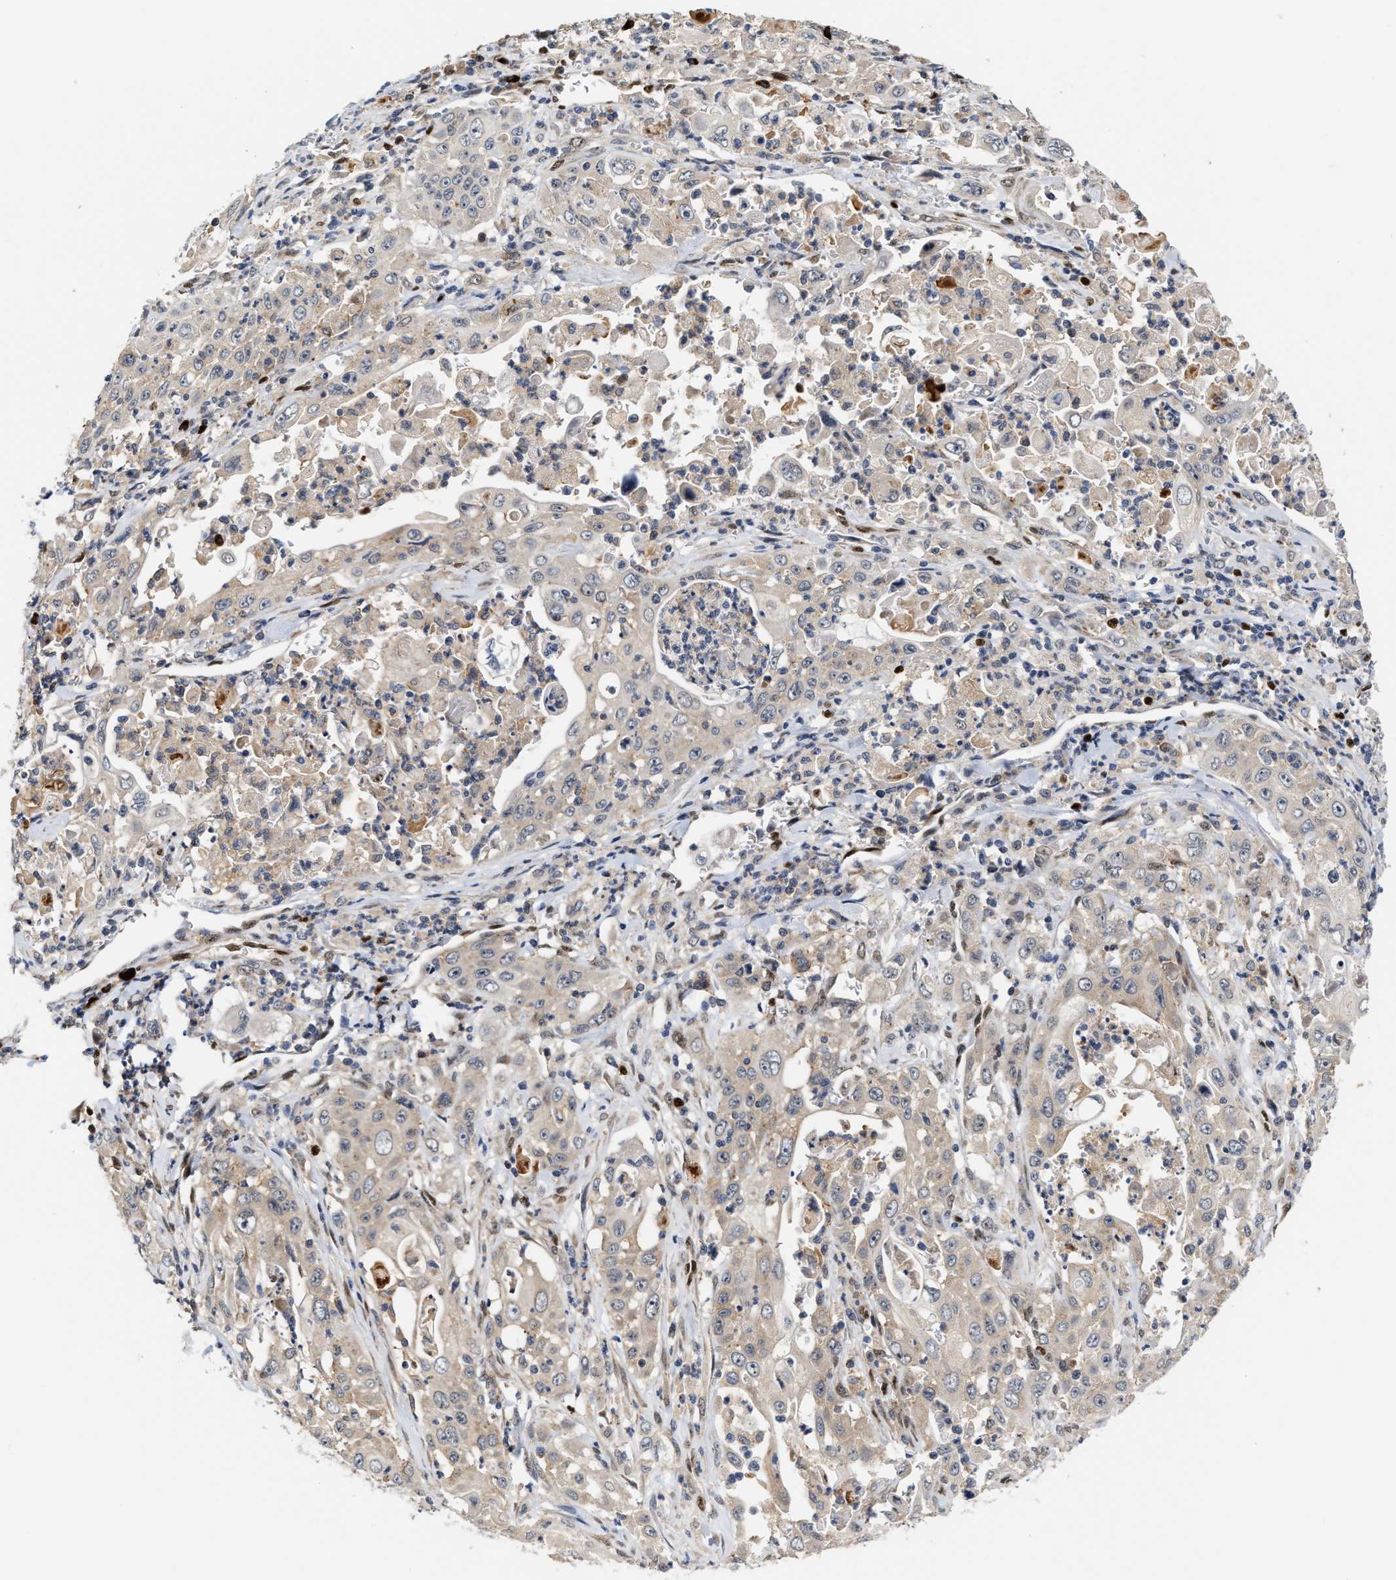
{"staining": {"intensity": "weak", "quantity": "<25%", "location": "cytoplasmic/membranous"}, "tissue": "pancreatic cancer", "cell_type": "Tumor cells", "image_type": "cancer", "snomed": [{"axis": "morphology", "description": "Adenocarcinoma, NOS"}, {"axis": "topography", "description": "Pancreas"}], "caption": "This is a micrograph of IHC staining of adenocarcinoma (pancreatic), which shows no positivity in tumor cells.", "gene": "TCF4", "patient": {"sex": "male", "age": 70}}